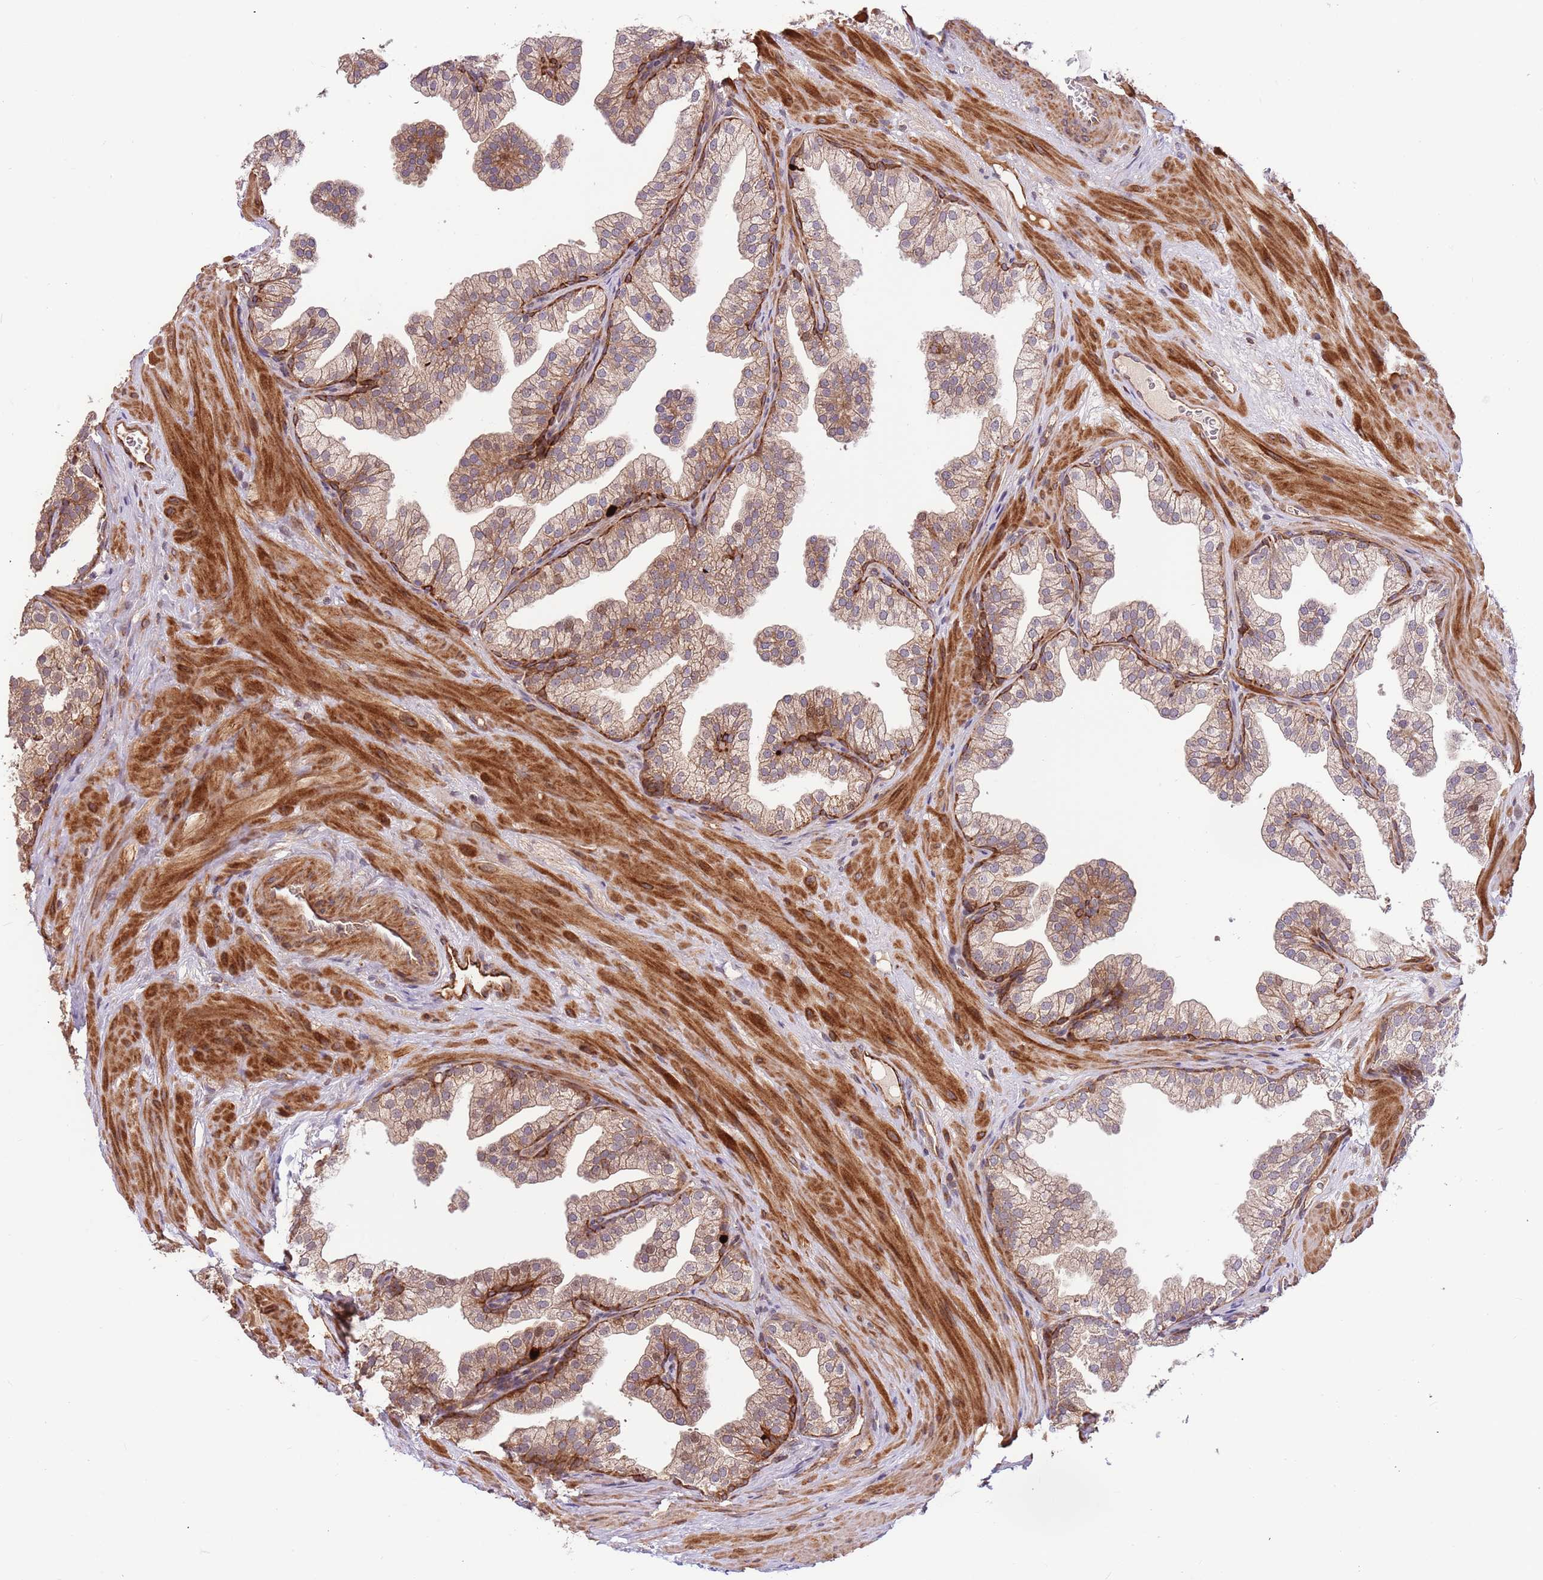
{"staining": {"intensity": "moderate", "quantity": "25%-75%", "location": "cytoplasmic/membranous"}, "tissue": "prostate", "cell_type": "Glandular cells", "image_type": "normal", "snomed": [{"axis": "morphology", "description": "Normal tissue, NOS"}, {"axis": "topography", "description": "Prostate"}], "caption": "Immunohistochemical staining of normal prostate exhibits medium levels of moderate cytoplasmic/membranous expression in about 25%-75% of glandular cells. (DAB IHC with brightfield microscopy, high magnification).", "gene": "HAUS3", "patient": {"sex": "male", "age": 37}}